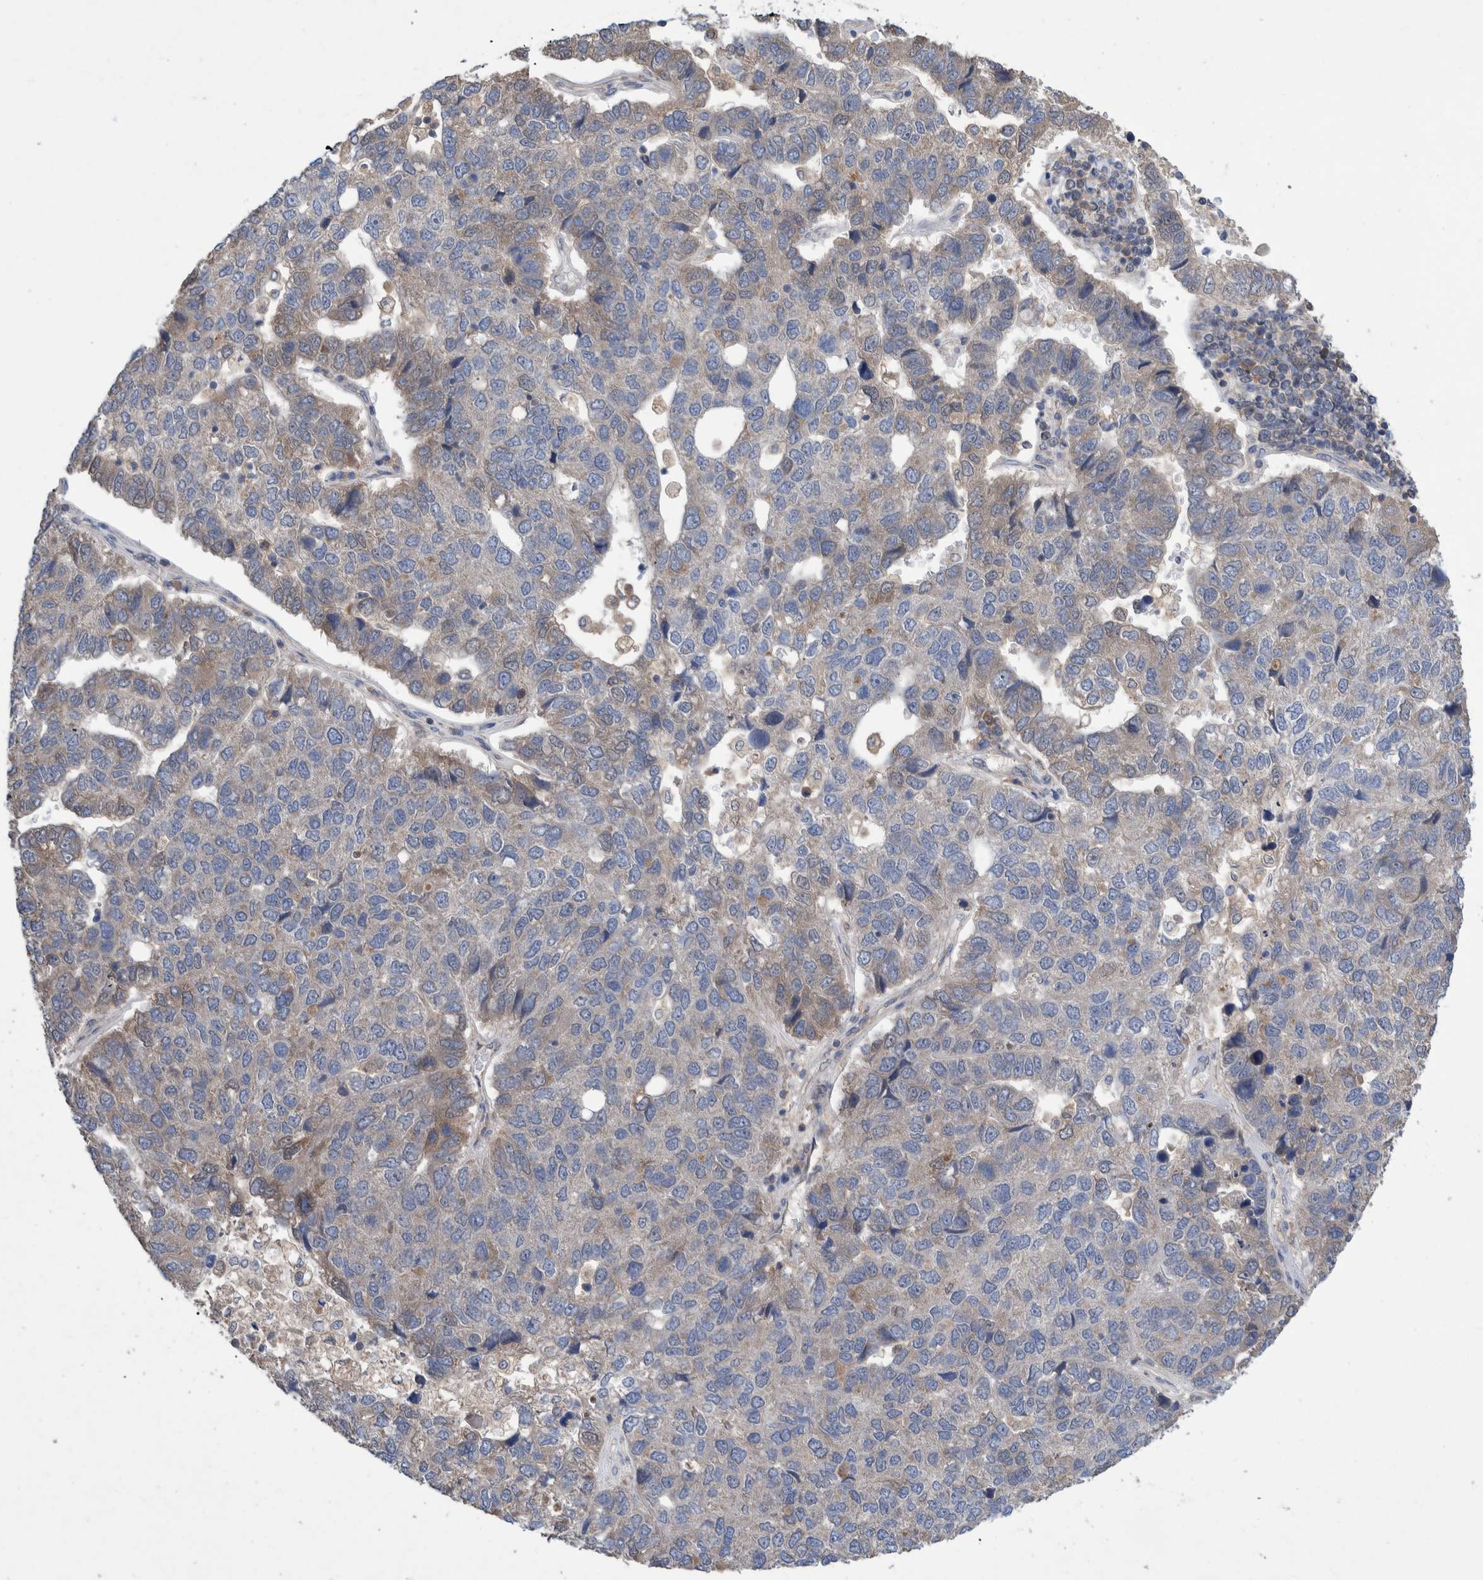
{"staining": {"intensity": "weak", "quantity": "25%-75%", "location": "cytoplasmic/membranous"}, "tissue": "pancreatic cancer", "cell_type": "Tumor cells", "image_type": "cancer", "snomed": [{"axis": "morphology", "description": "Adenocarcinoma, NOS"}, {"axis": "topography", "description": "Pancreas"}], "caption": "A high-resolution histopathology image shows immunohistochemistry staining of adenocarcinoma (pancreatic), which reveals weak cytoplasmic/membranous expression in approximately 25%-75% of tumor cells. (brown staining indicates protein expression, while blue staining denotes nuclei).", "gene": "PLPBP", "patient": {"sex": "female", "age": 61}}